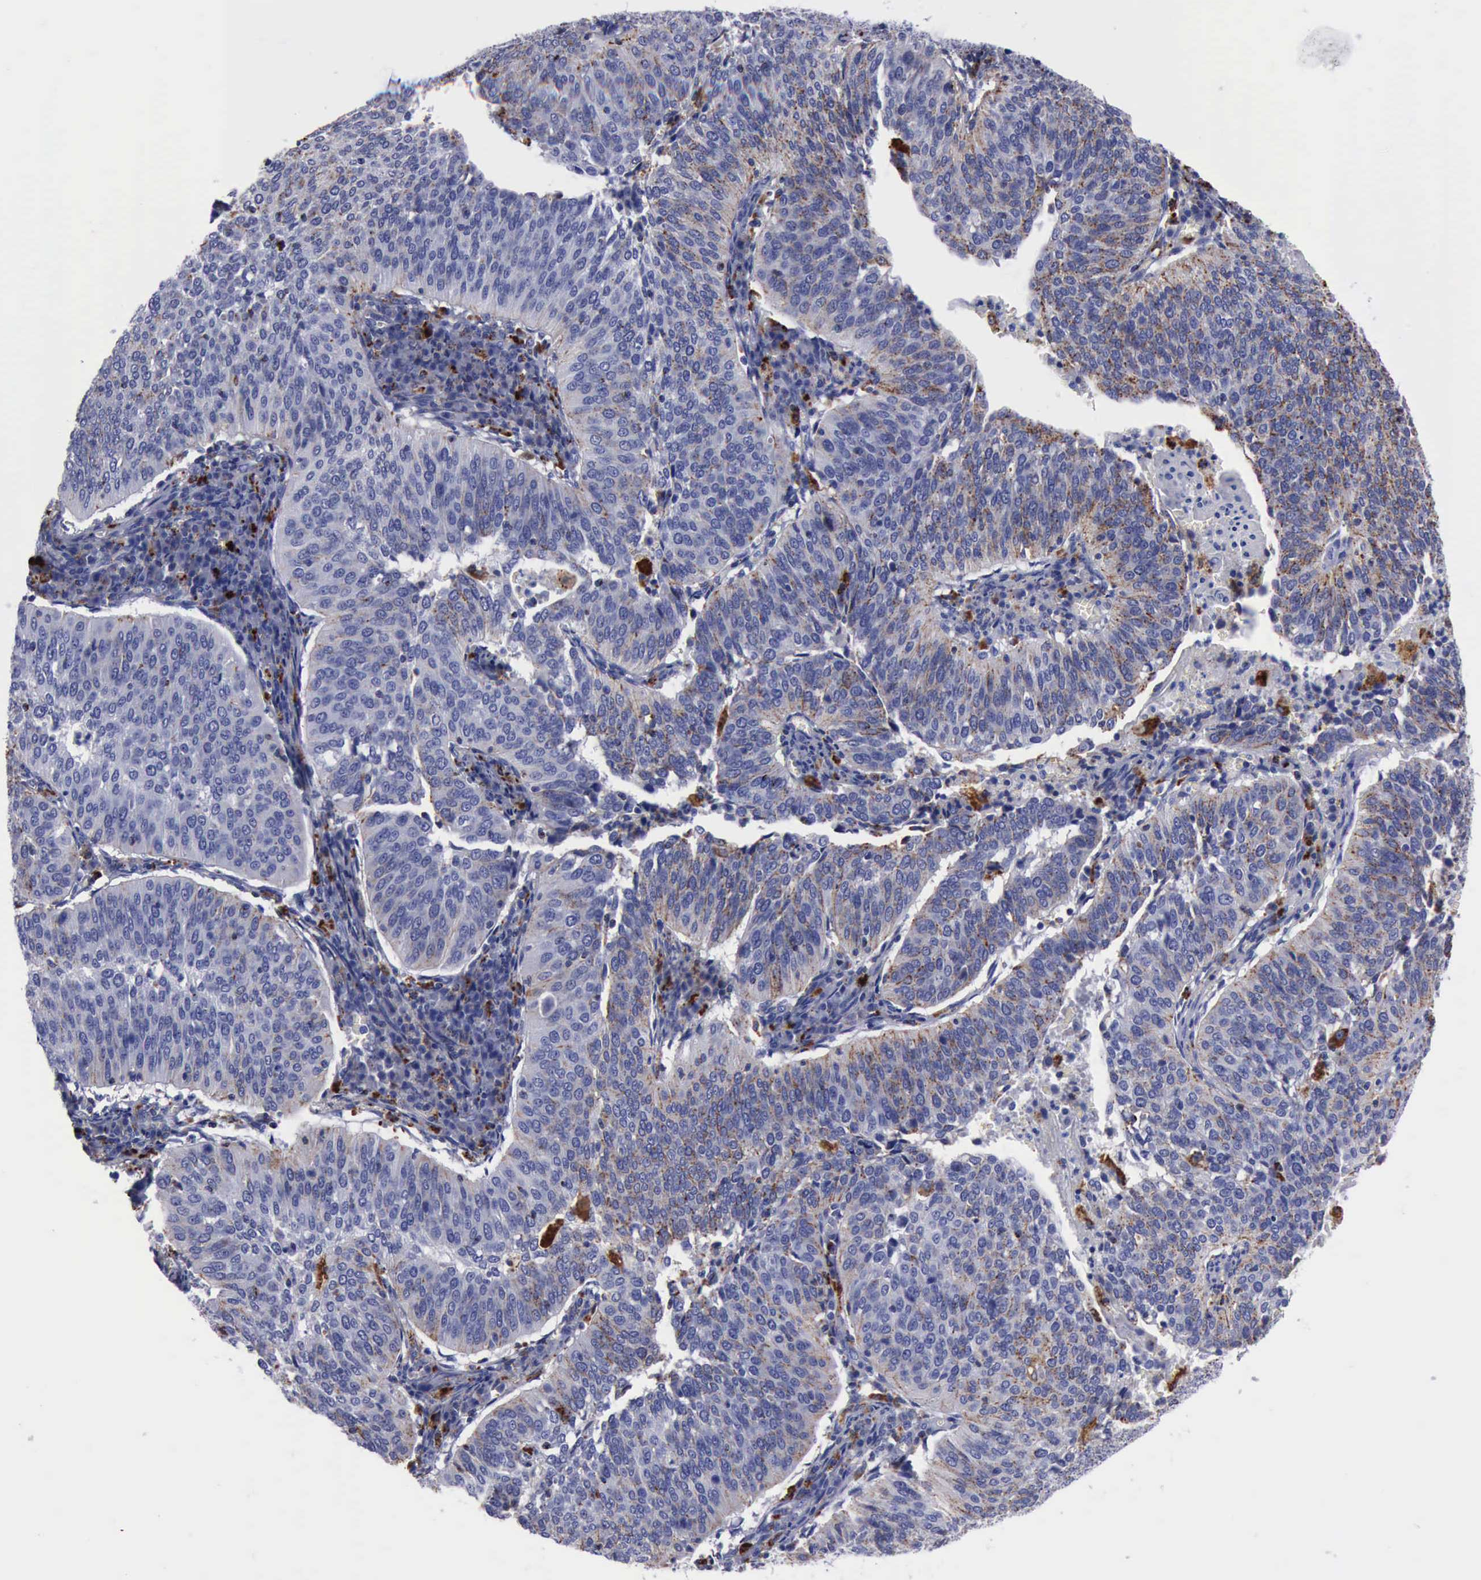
{"staining": {"intensity": "weak", "quantity": "25%-75%", "location": "cytoplasmic/membranous"}, "tissue": "cervical cancer", "cell_type": "Tumor cells", "image_type": "cancer", "snomed": [{"axis": "morphology", "description": "Squamous cell carcinoma, NOS"}, {"axis": "topography", "description": "Cervix"}], "caption": "High-magnification brightfield microscopy of squamous cell carcinoma (cervical) stained with DAB (brown) and counterstained with hematoxylin (blue). tumor cells exhibit weak cytoplasmic/membranous expression is appreciated in about25%-75% of cells.", "gene": "CTSD", "patient": {"sex": "female", "age": 39}}